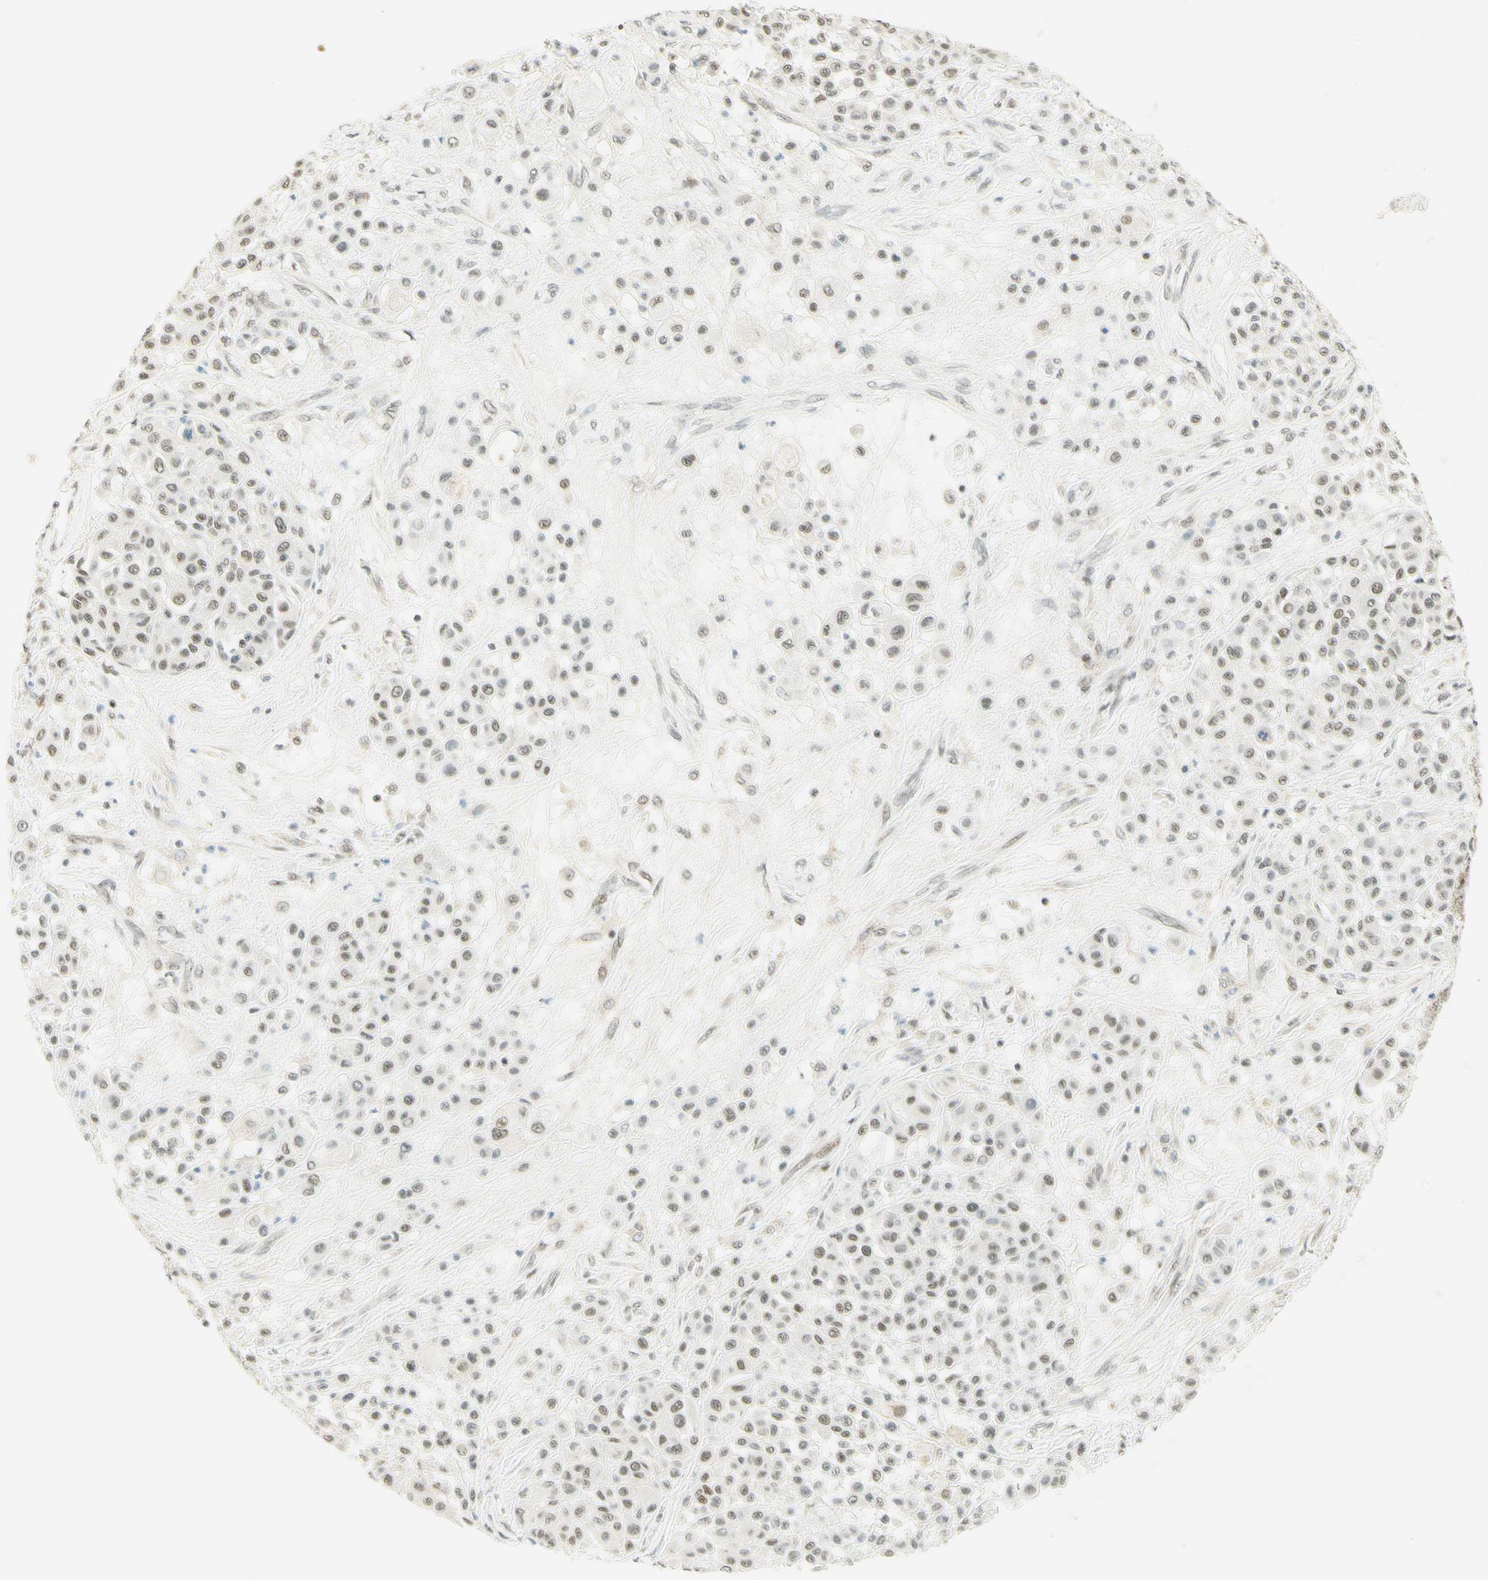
{"staining": {"intensity": "weak", "quantity": ">75%", "location": "nuclear"}, "tissue": "melanoma", "cell_type": "Tumor cells", "image_type": "cancer", "snomed": [{"axis": "morphology", "description": "Malignant melanoma, Metastatic site"}, {"axis": "topography", "description": "Soft tissue"}], "caption": "Melanoma stained for a protein demonstrates weak nuclear positivity in tumor cells.", "gene": "PMS2", "patient": {"sex": "male", "age": 41}}